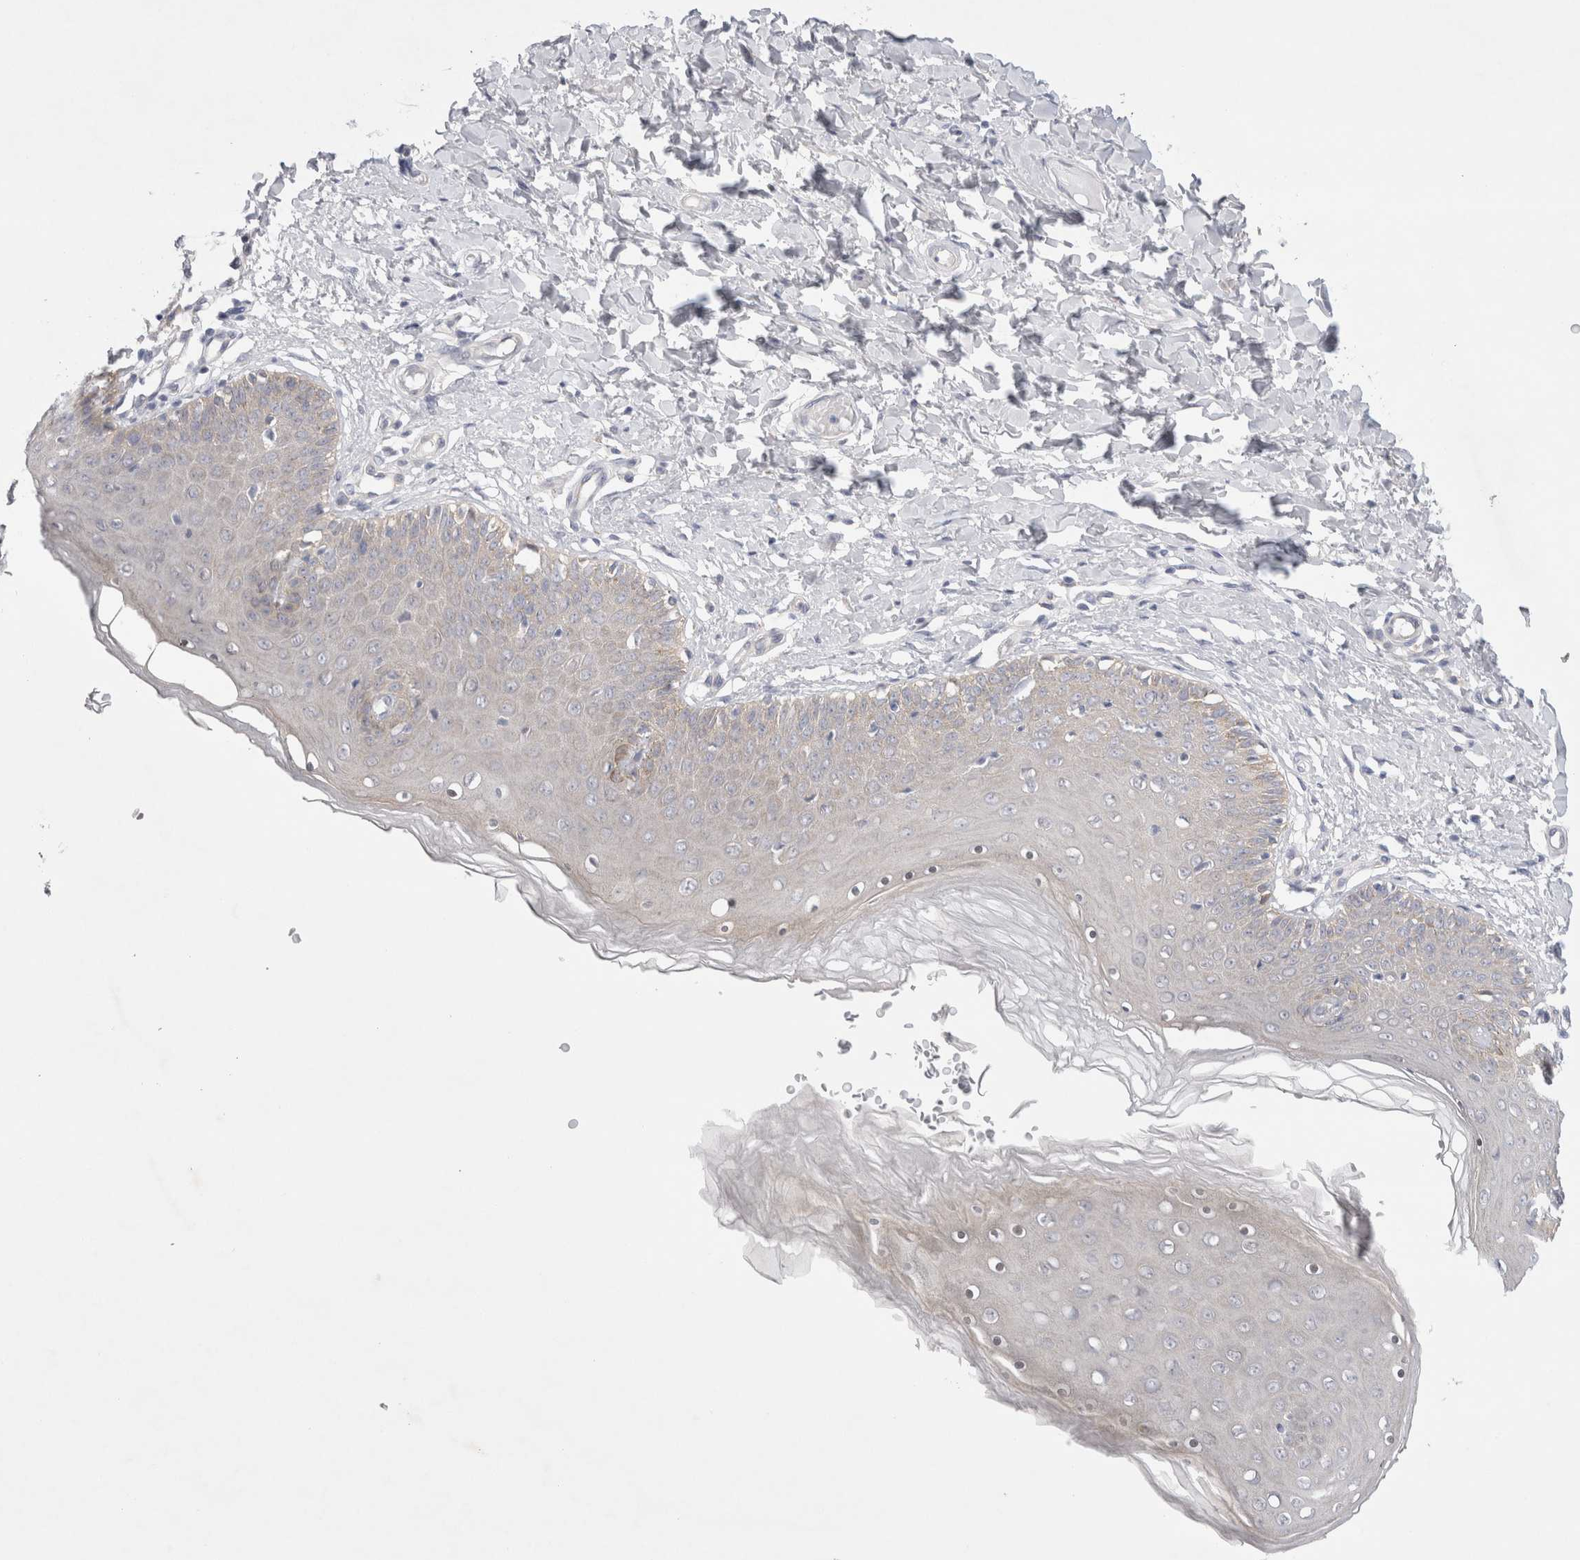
{"staining": {"intensity": "moderate", "quantity": "25%-75%", "location": "cytoplasmic/membranous"}, "tissue": "skin", "cell_type": "Epidermal cells", "image_type": "normal", "snomed": [{"axis": "morphology", "description": "Normal tissue, NOS"}, {"axis": "topography", "description": "Vulva"}], "caption": "An immunohistochemistry photomicrograph of unremarkable tissue is shown. Protein staining in brown highlights moderate cytoplasmic/membranous positivity in skin within epidermal cells. The protein is shown in brown color, while the nuclei are stained blue.", "gene": "WIPF2", "patient": {"sex": "female", "age": 66}}